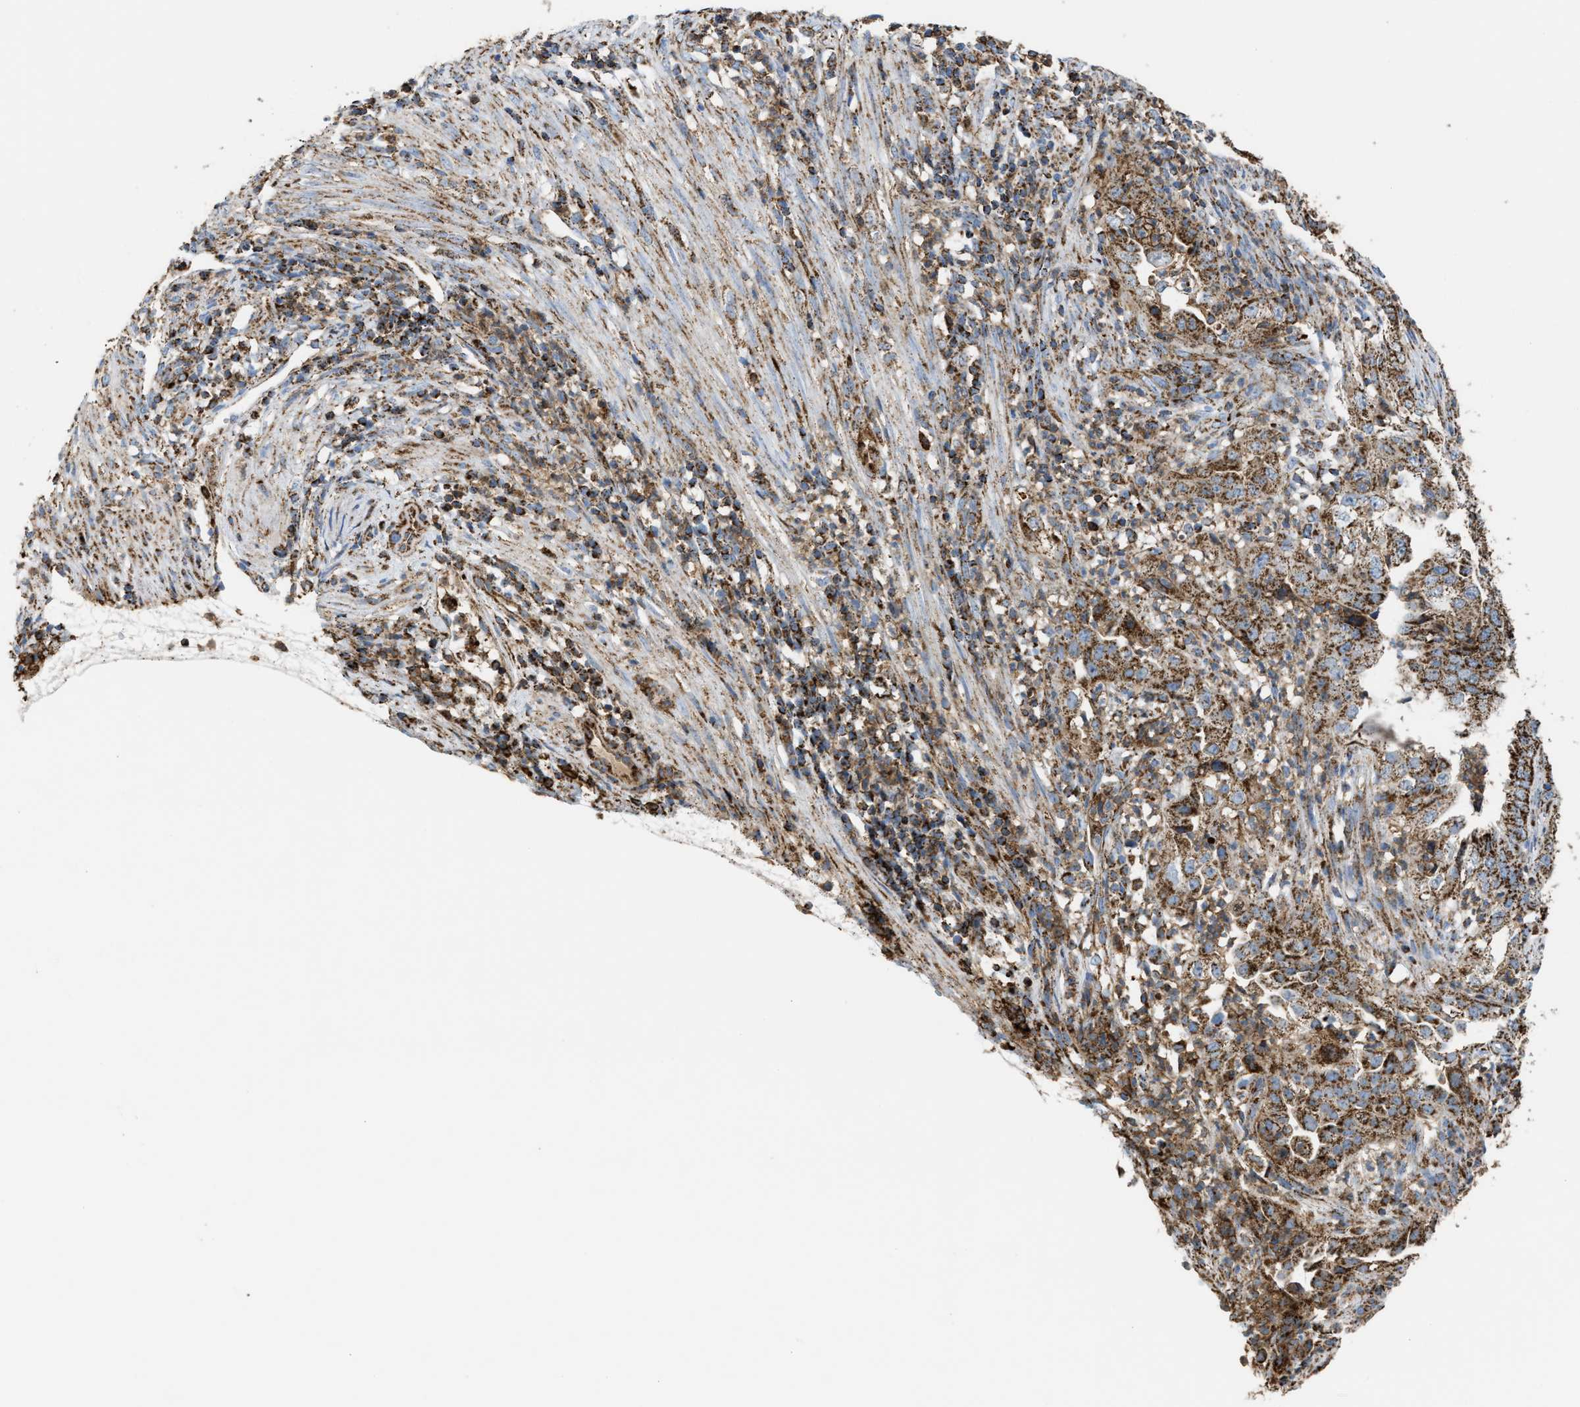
{"staining": {"intensity": "strong", "quantity": ">75%", "location": "cytoplasmic/membranous"}, "tissue": "endometrial cancer", "cell_type": "Tumor cells", "image_type": "cancer", "snomed": [{"axis": "morphology", "description": "Adenocarcinoma, NOS"}, {"axis": "topography", "description": "Endometrium"}], "caption": "A histopathology image of endometrial adenocarcinoma stained for a protein reveals strong cytoplasmic/membranous brown staining in tumor cells.", "gene": "ECHS1", "patient": {"sex": "female", "age": 51}}